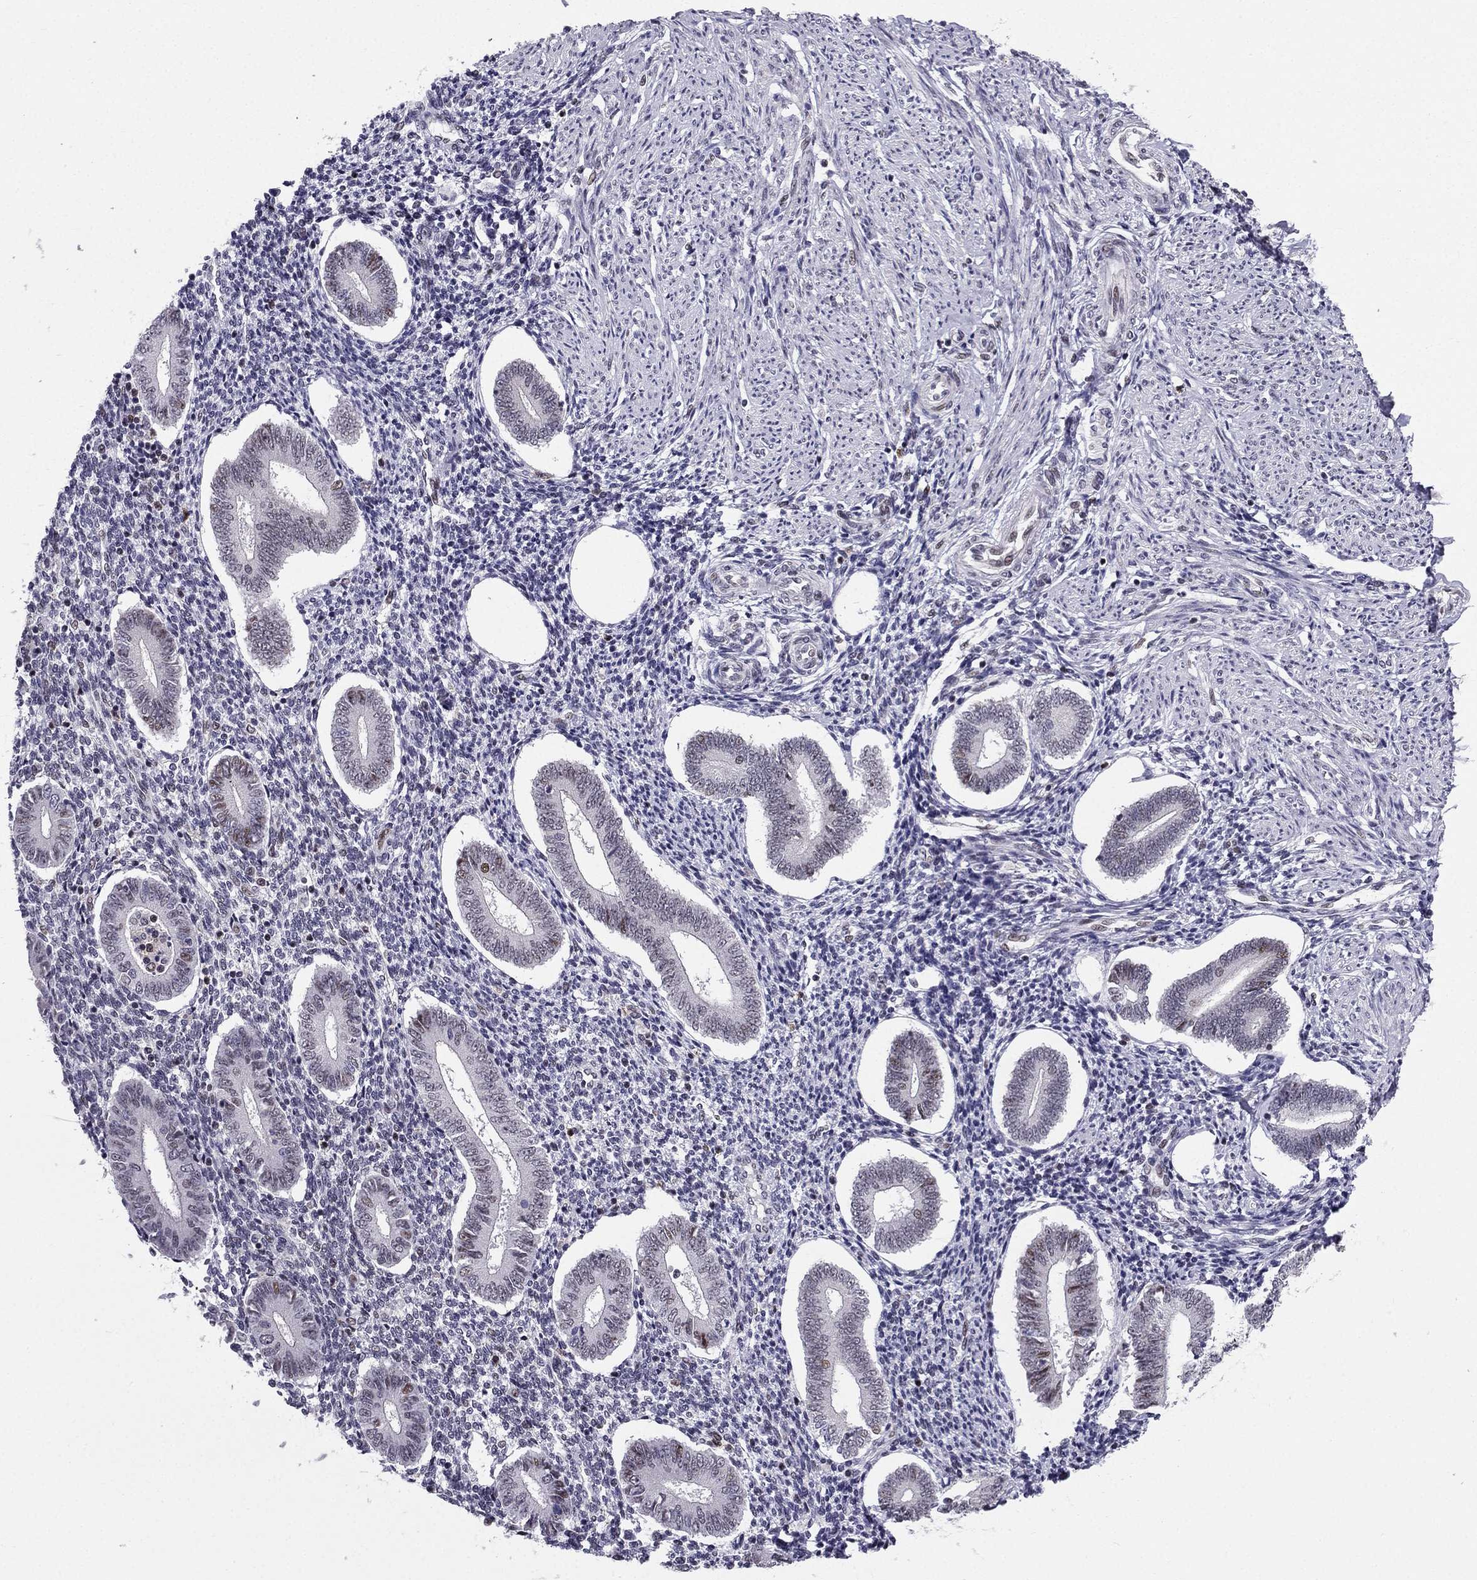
{"staining": {"intensity": "weak", "quantity": "<25%", "location": "nuclear"}, "tissue": "endometrium", "cell_type": "Cells in endometrial stroma", "image_type": "normal", "snomed": [{"axis": "morphology", "description": "Normal tissue, NOS"}, {"axis": "topography", "description": "Endometrium"}], "caption": "A micrograph of human endometrium is negative for staining in cells in endometrial stroma. The staining is performed using DAB brown chromogen with nuclei counter-stained in using hematoxylin.", "gene": "RPRD2", "patient": {"sex": "female", "age": 40}}